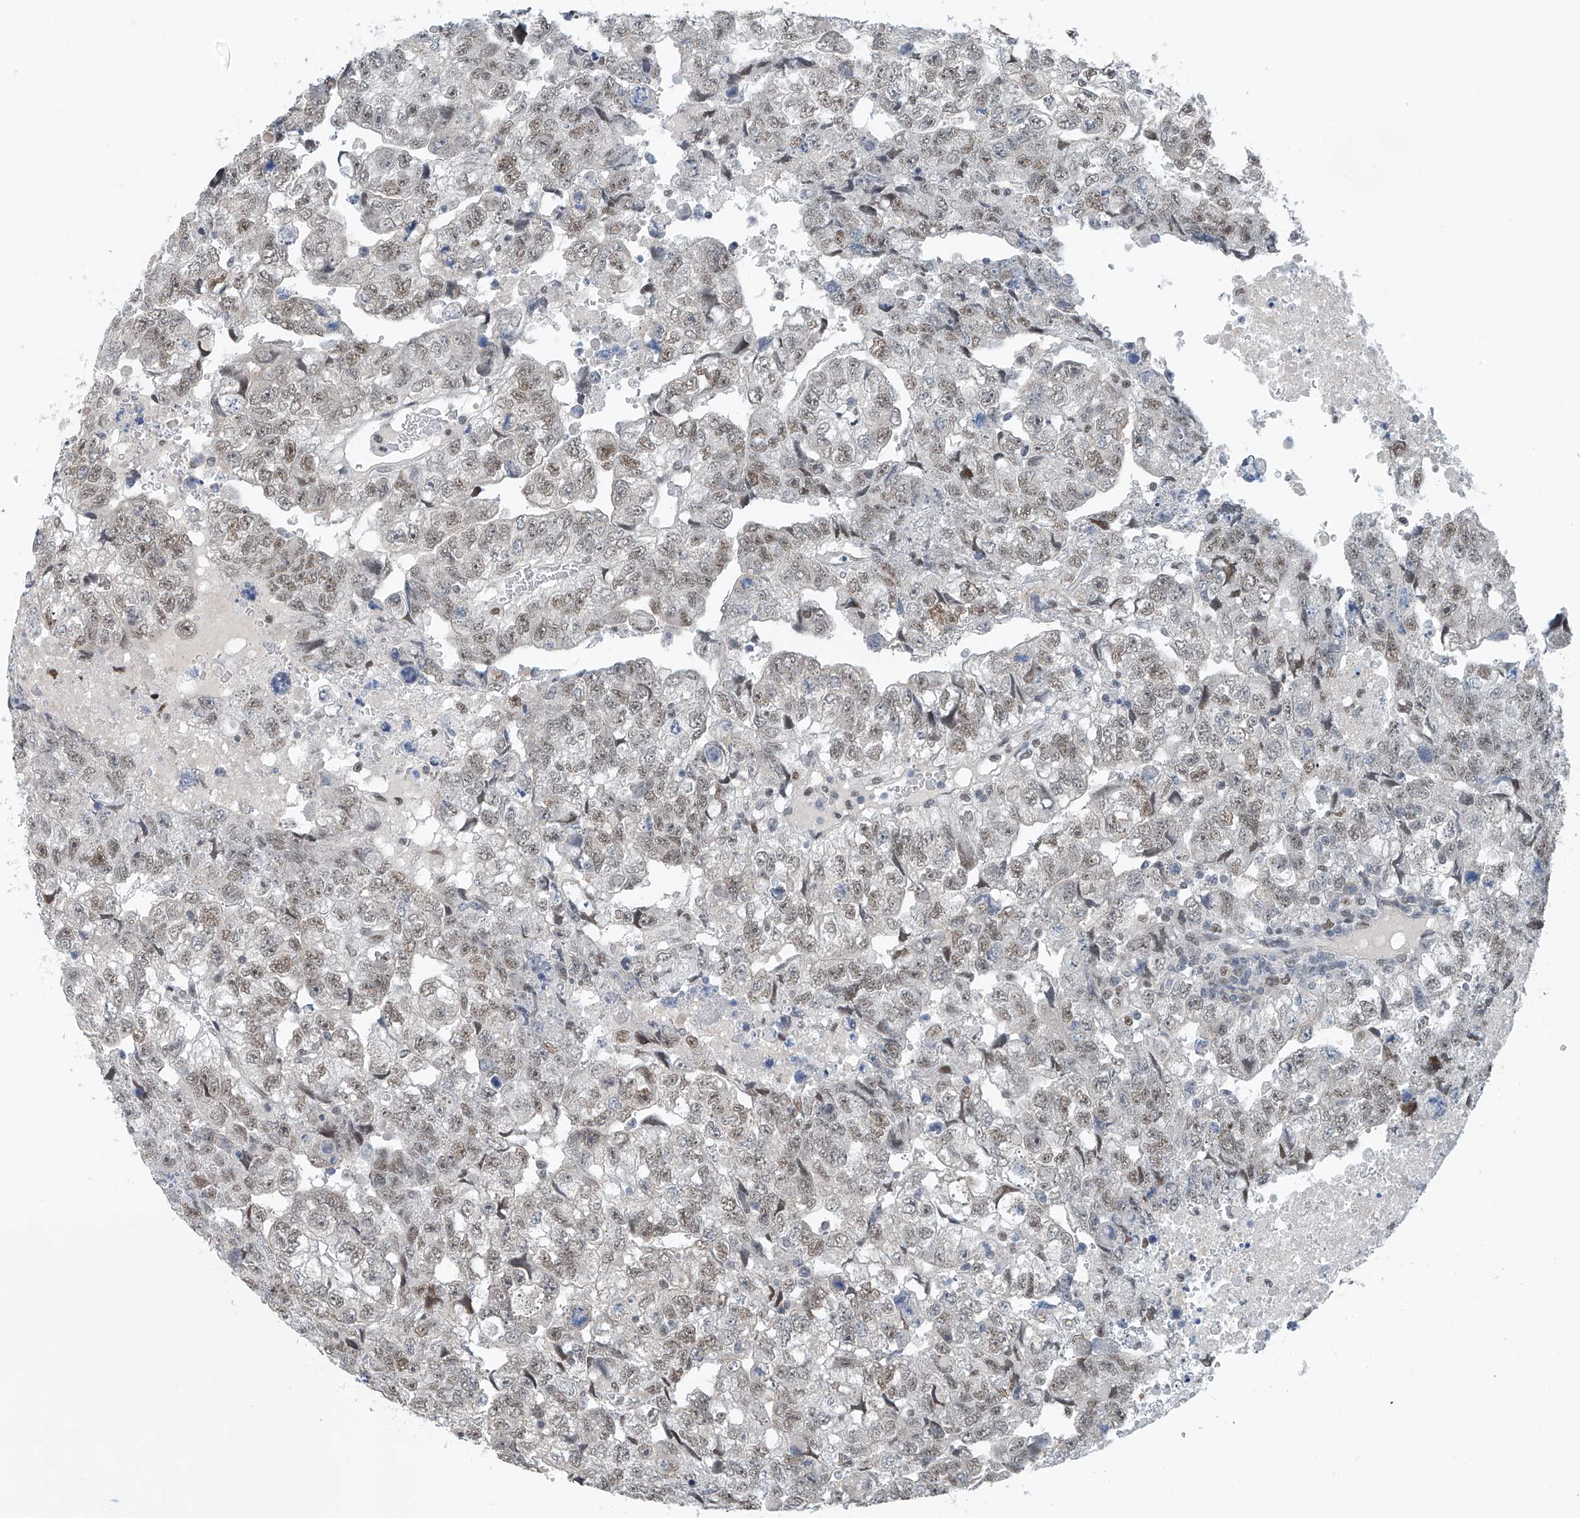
{"staining": {"intensity": "moderate", "quantity": ">75%", "location": "nuclear"}, "tissue": "testis cancer", "cell_type": "Tumor cells", "image_type": "cancer", "snomed": [{"axis": "morphology", "description": "Carcinoma, Embryonal, NOS"}, {"axis": "topography", "description": "Testis"}], "caption": "Testis embryonal carcinoma was stained to show a protein in brown. There is medium levels of moderate nuclear expression in about >75% of tumor cells. The staining was performed using DAB, with brown indicating positive protein expression. Nuclei are stained blue with hematoxylin.", "gene": "TAF8", "patient": {"sex": "male", "age": 36}}